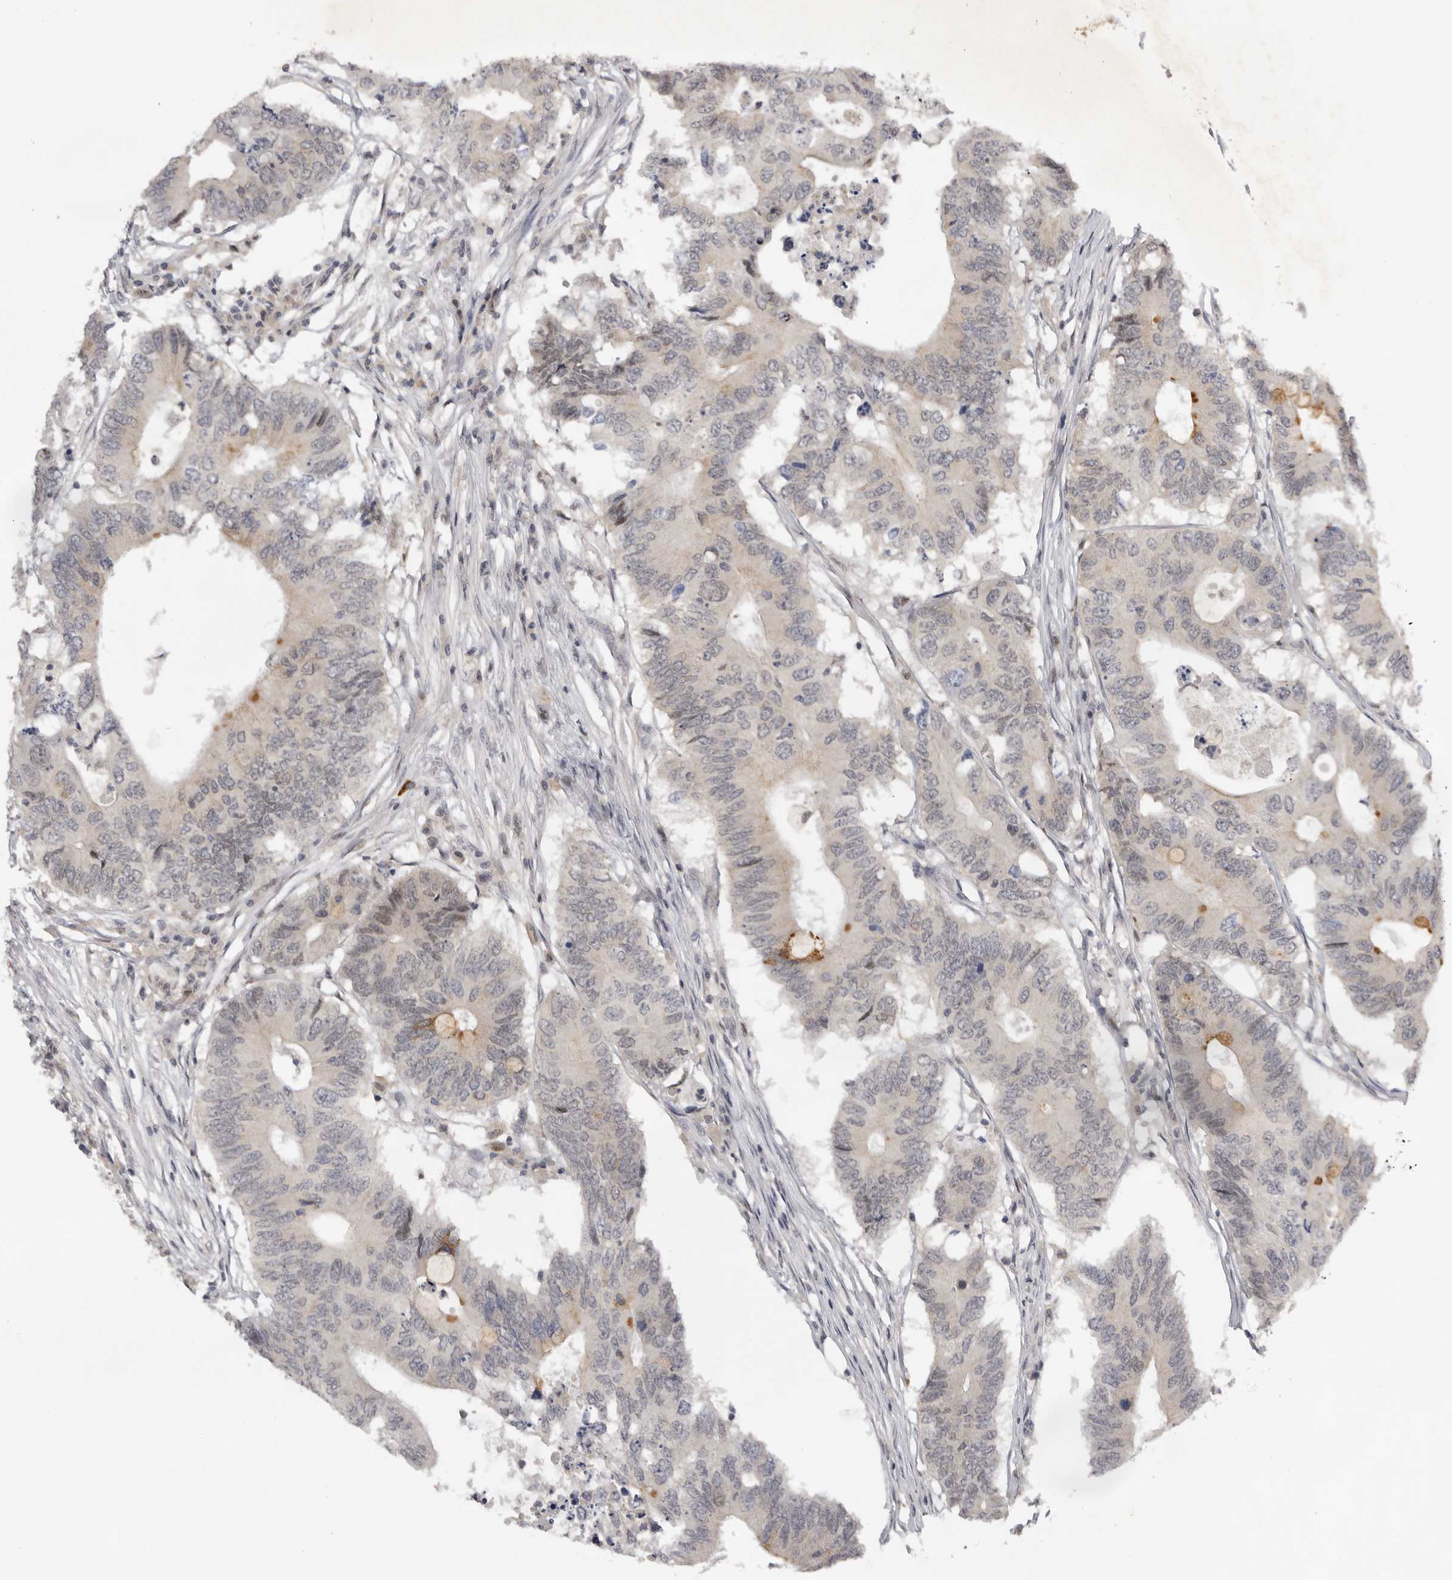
{"staining": {"intensity": "weak", "quantity": "<25%", "location": "cytoplasmic/membranous"}, "tissue": "colorectal cancer", "cell_type": "Tumor cells", "image_type": "cancer", "snomed": [{"axis": "morphology", "description": "Adenocarcinoma, NOS"}, {"axis": "topography", "description": "Colon"}], "caption": "The IHC photomicrograph has no significant positivity in tumor cells of adenocarcinoma (colorectal) tissue.", "gene": "KIF2B", "patient": {"sex": "male", "age": 71}}